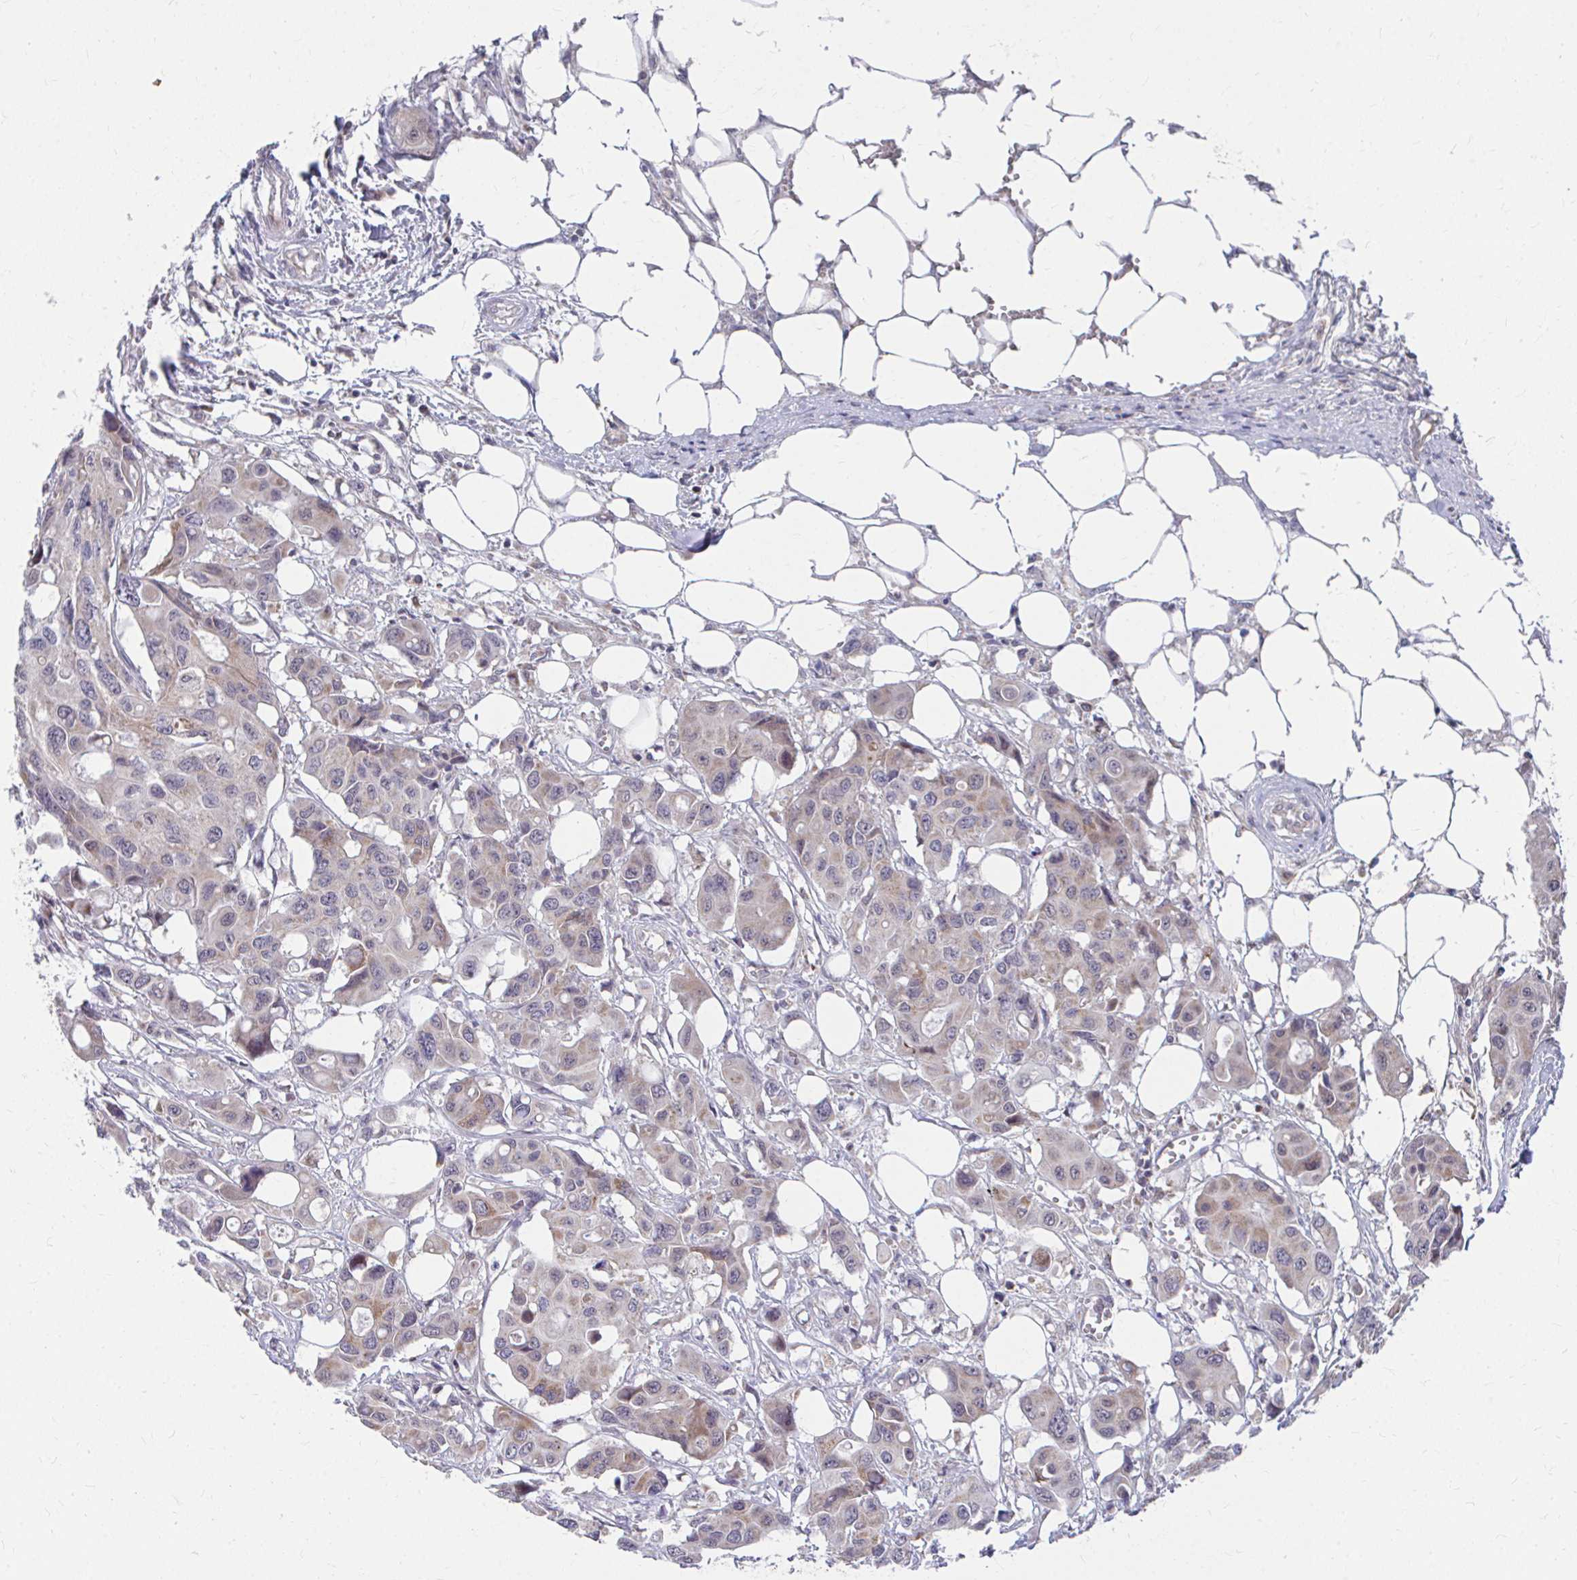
{"staining": {"intensity": "weak", "quantity": "25%-75%", "location": "cytoplasmic/membranous"}, "tissue": "colorectal cancer", "cell_type": "Tumor cells", "image_type": "cancer", "snomed": [{"axis": "morphology", "description": "Adenocarcinoma, NOS"}, {"axis": "topography", "description": "Colon"}], "caption": "Immunohistochemistry (IHC) staining of colorectal cancer (adenocarcinoma), which displays low levels of weak cytoplasmic/membranous positivity in approximately 25%-75% of tumor cells indicating weak cytoplasmic/membranous protein expression. The staining was performed using DAB (brown) for protein detection and nuclei were counterstained in hematoxylin (blue).", "gene": "PEX3", "patient": {"sex": "male", "age": 77}}